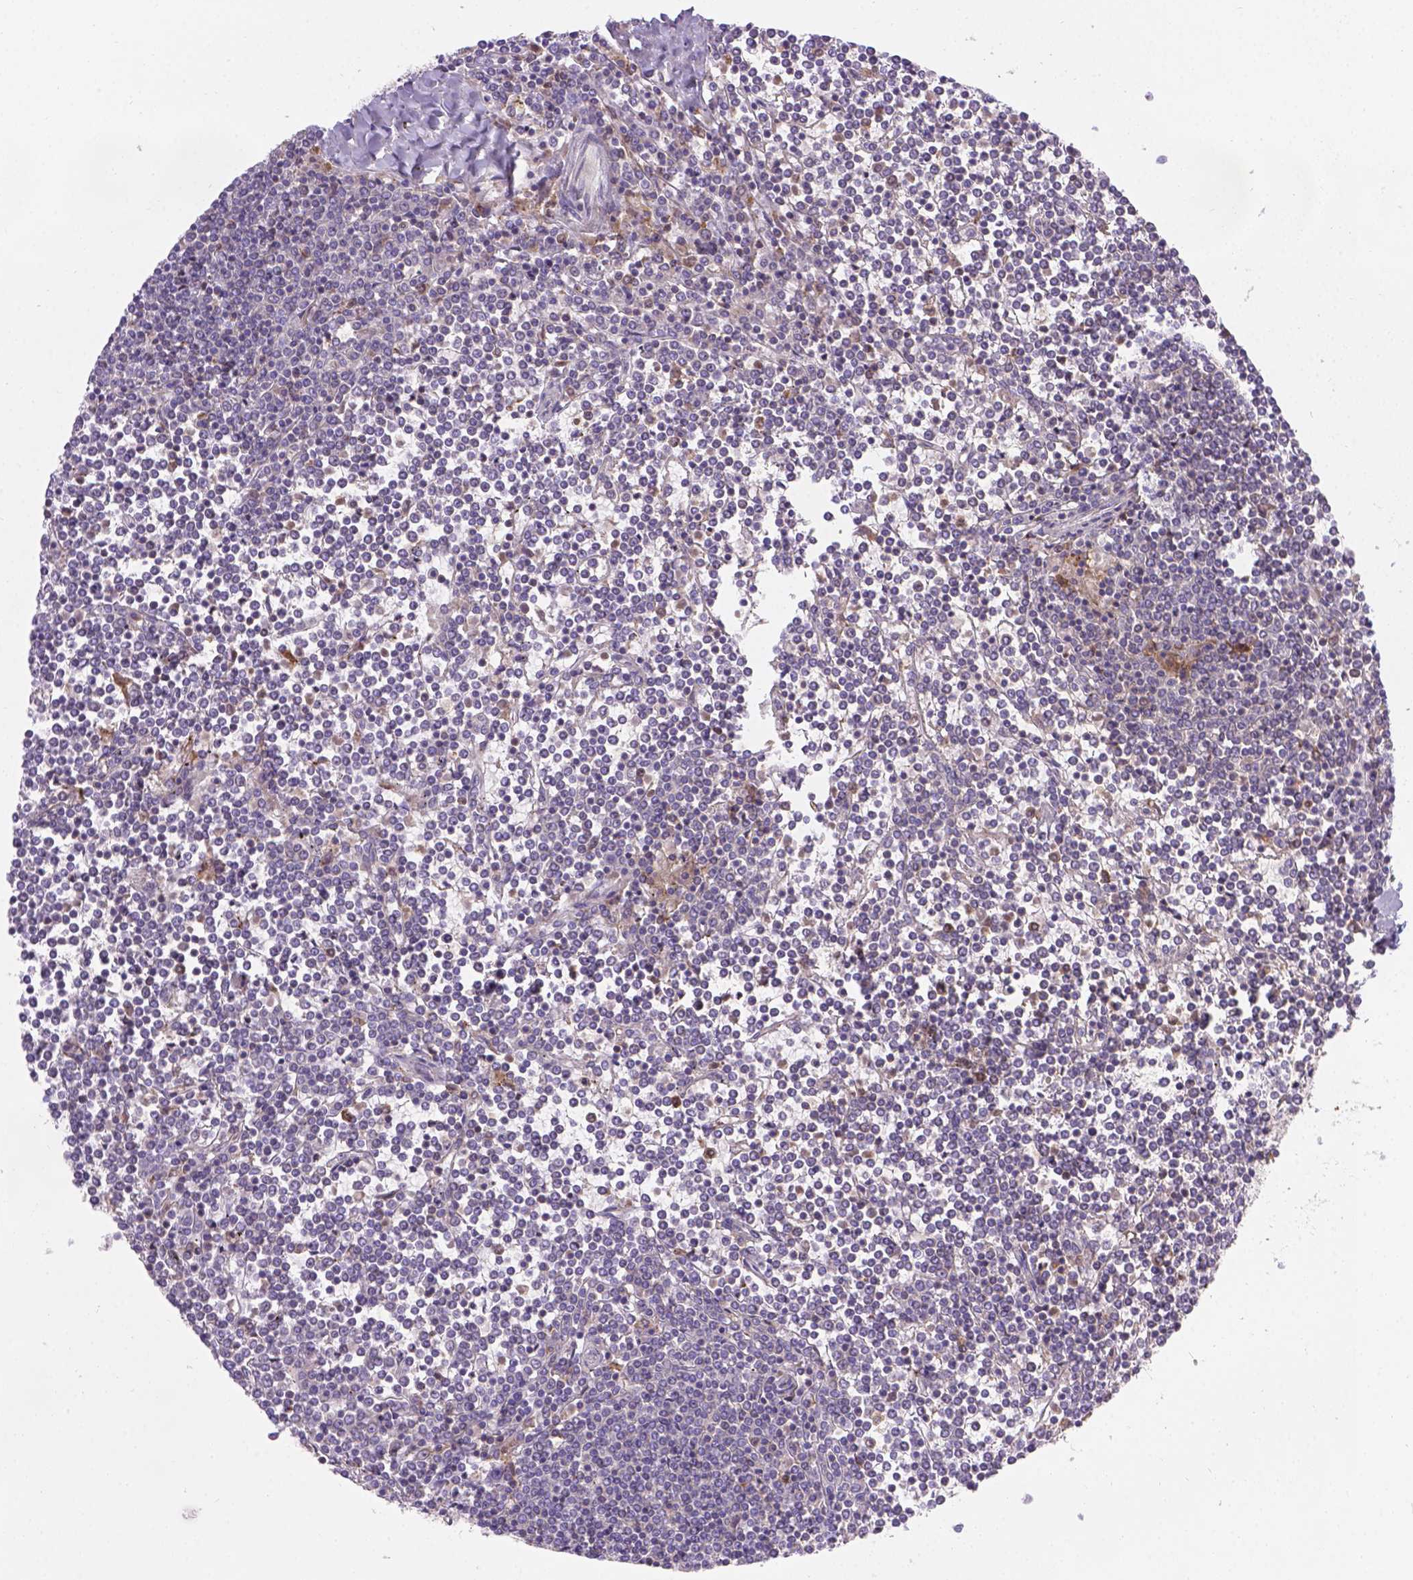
{"staining": {"intensity": "negative", "quantity": "none", "location": "none"}, "tissue": "lymphoma", "cell_type": "Tumor cells", "image_type": "cancer", "snomed": [{"axis": "morphology", "description": "Malignant lymphoma, non-Hodgkin's type, Low grade"}, {"axis": "topography", "description": "Spleen"}], "caption": "This is an immunohistochemistry histopathology image of human lymphoma. There is no expression in tumor cells.", "gene": "TM4SF18", "patient": {"sex": "female", "age": 19}}